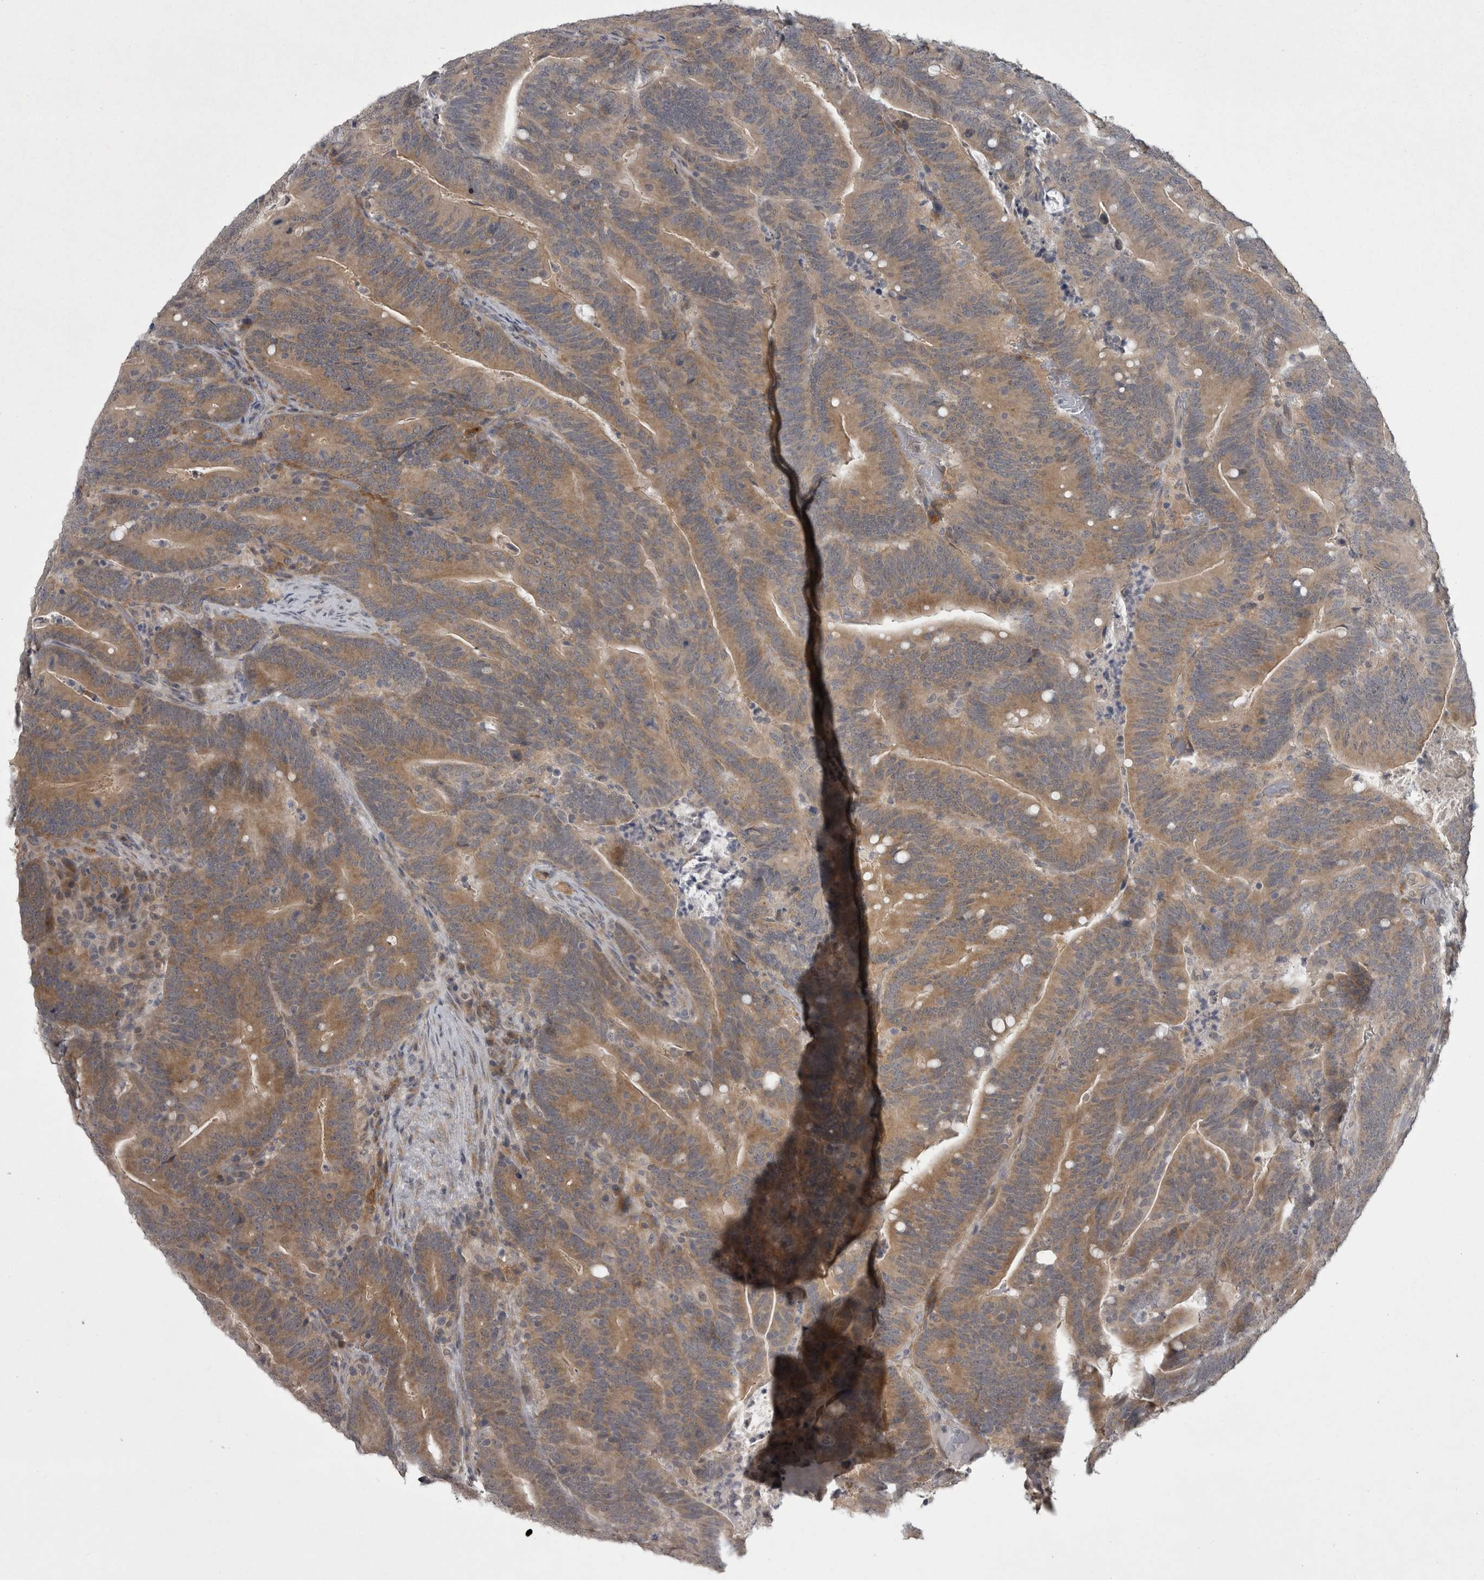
{"staining": {"intensity": "moderate", "quantity": ">75%", "location": "cytoplasmic/membranous"}, "tissue": "colorectal cancer", "cell_type": "Tumor cells", "image_type": "cancer", "snomed": [{"axis": "morphology", "description": "Adenocarcinoma, NOS"}, {"axis": "topography", "description": "Colon"}], "caption": "High-magnification brightfield microscopy of colorectal adenocarcinoma stained with DAB (3,3'-diaminobenzidine) (brown) and counterstained with hematoxylin (blue). tumor cells exhibit moderate cytoplasmic/membranous positivity is seen in approximately>75% of cells.", "gene": "PHF13", "patient": {"sex": "female", "age": 66}}